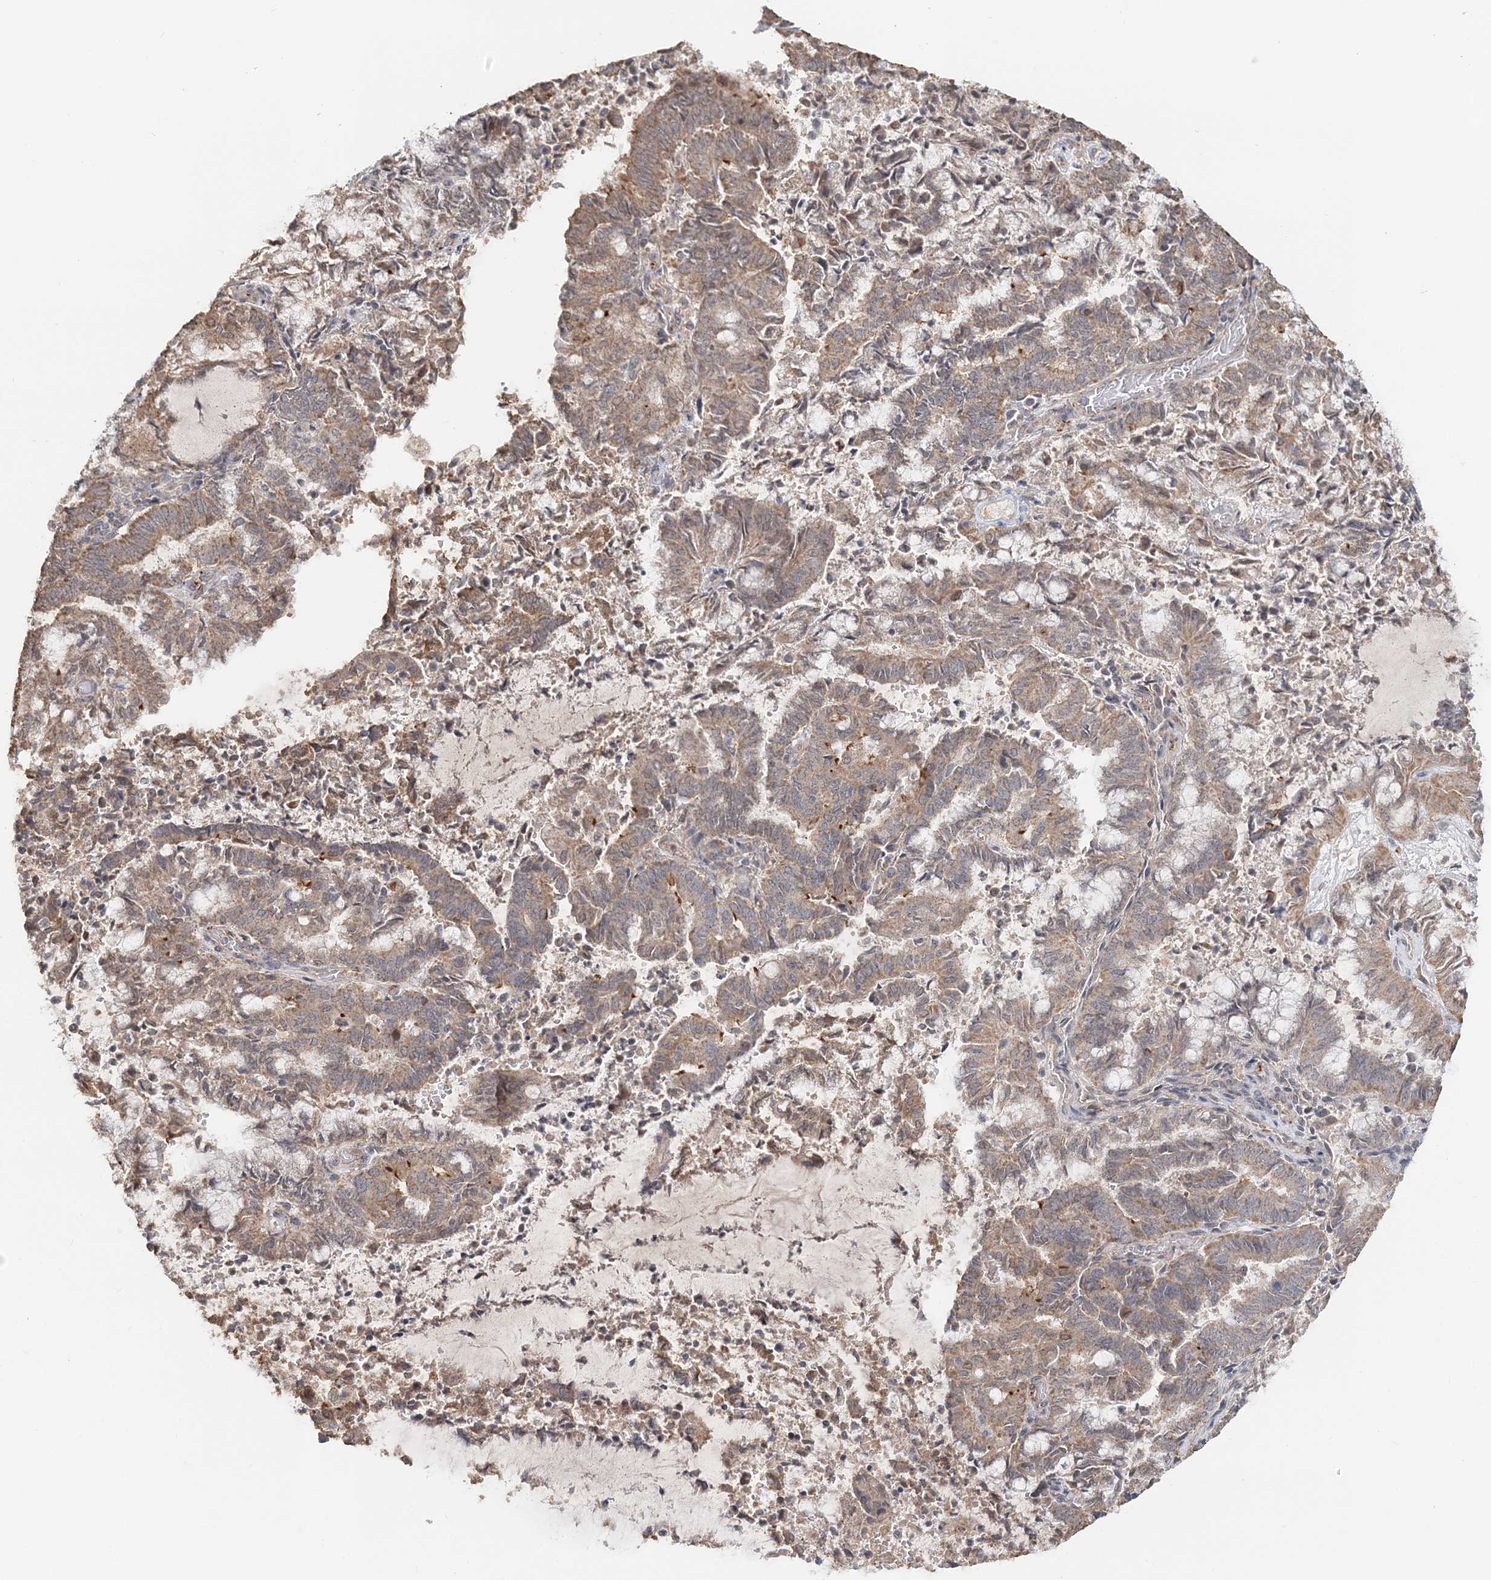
{"staining": {"intensity": "moderate", "quantity": ">75%", "location": "cytoplasmic/membranous"}, "tissue": "endometrial cancer", "cell_type": "Tumor cells", "image_type": "cancer", "snomed": [{"axis": "morphology", "description": "Adenocarcinoma, NOS"}, {"axis": "topography", "description": "Endometrium"}], "caption": "High-power microscopy captured an immunohistochemistry (IHC) histopathology image of endometrial cancer, revealing moderate cytoplasmic/membranous expression in approximately >75% of tumor cells.", "gene": "FBXO38", "patient": {"sex": "female", "age": 80}}